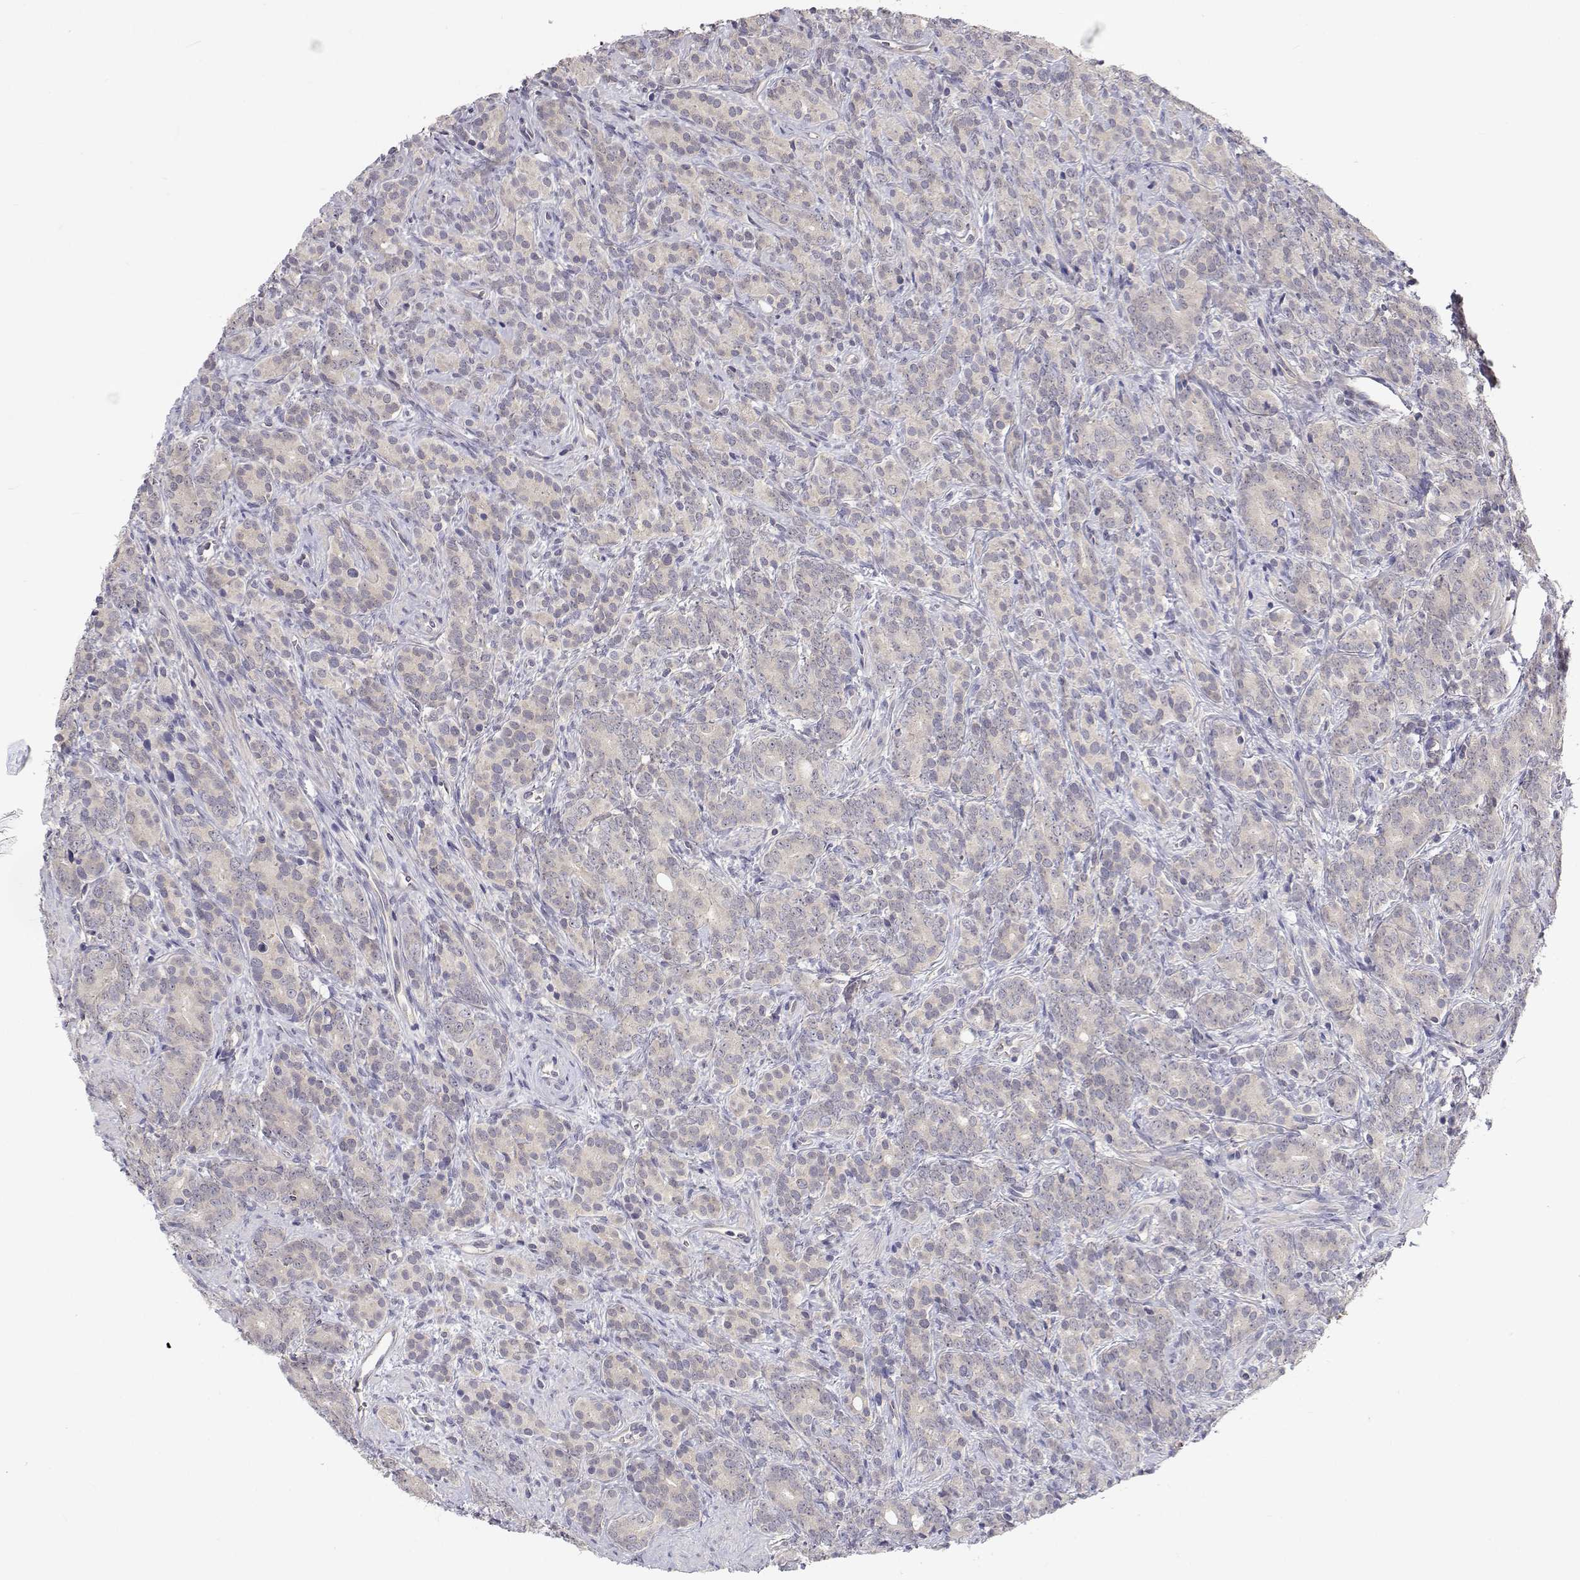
{"staining": {"intensity": "negative", "quantity": "none", "location": "none"}, "tissue": "prostate cancer", "cell_type": "Tumor cells", "image_type": "cancer", "snomed": [{"axis": "morphology", "description": "Adenocarcinoma, High grade"}, {"axis": "topography", "description": "Prostate"}], "caption": "A micrograph of human prostate high-grade adenocarcinoma is negative for staining in tumor cells. Nuclei are stained in blue.", "gene": "MYPN", "patient": {"sex": "male", "age": 84}}